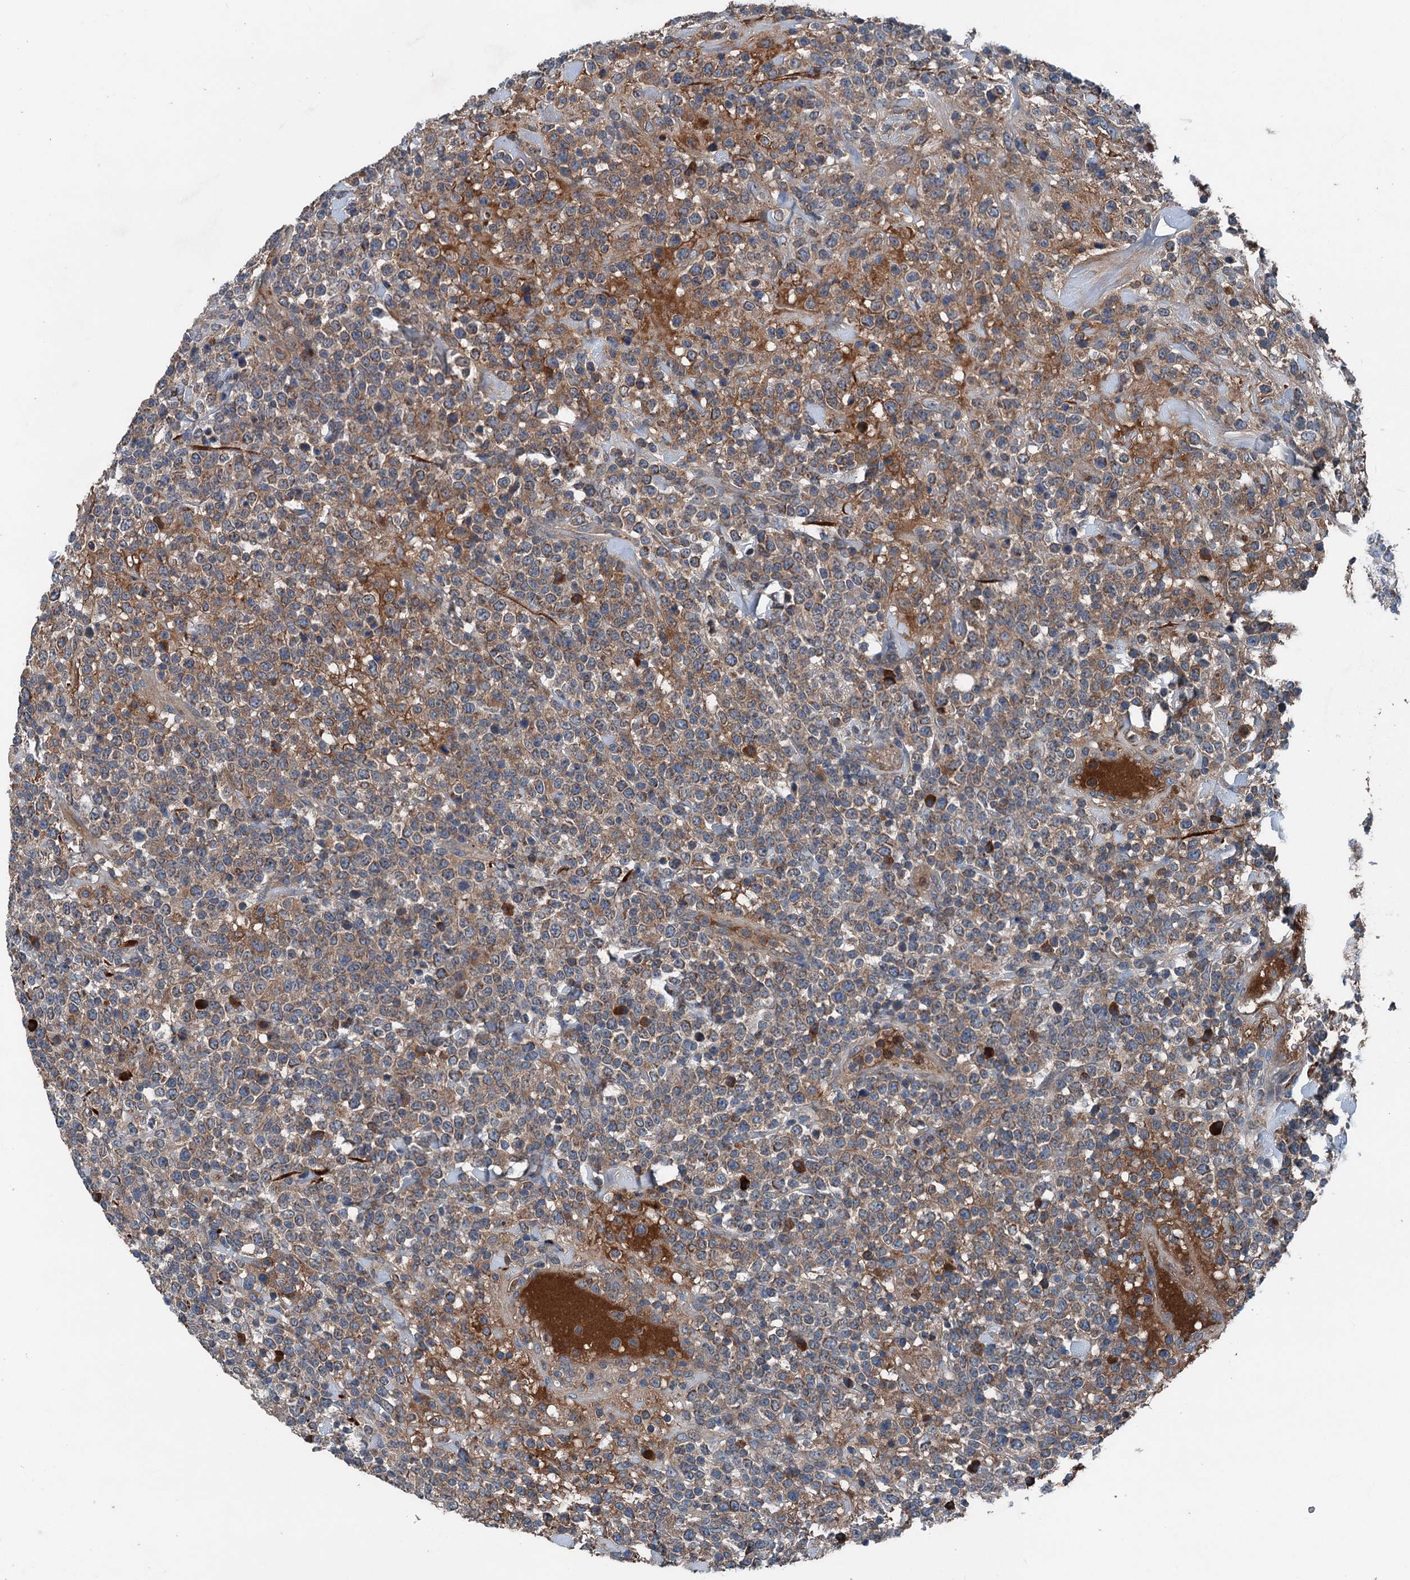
{"staining": {"intensity": "moderate", "quantity": ">75%", "location": "cytoplasmic/membranous"}, "tissue": "lymphoma", "cell_type": "Tumor cells", "image_type": "cancer", "snomed": [{"axis": "morphology", "description": "Malignant lymphoma, non-Hodgkin's type, High grade"}, {"axis": "topography", "description": "Colon"}], "caption": "Lymphoma was stained to show a protein in brown. There is medium levels of moderate cytoplasmic/membranous positivity in approximately >75% of tumor cells.", "gene": "PDSS1", "patient": {"sex": "female", "age": 53}}